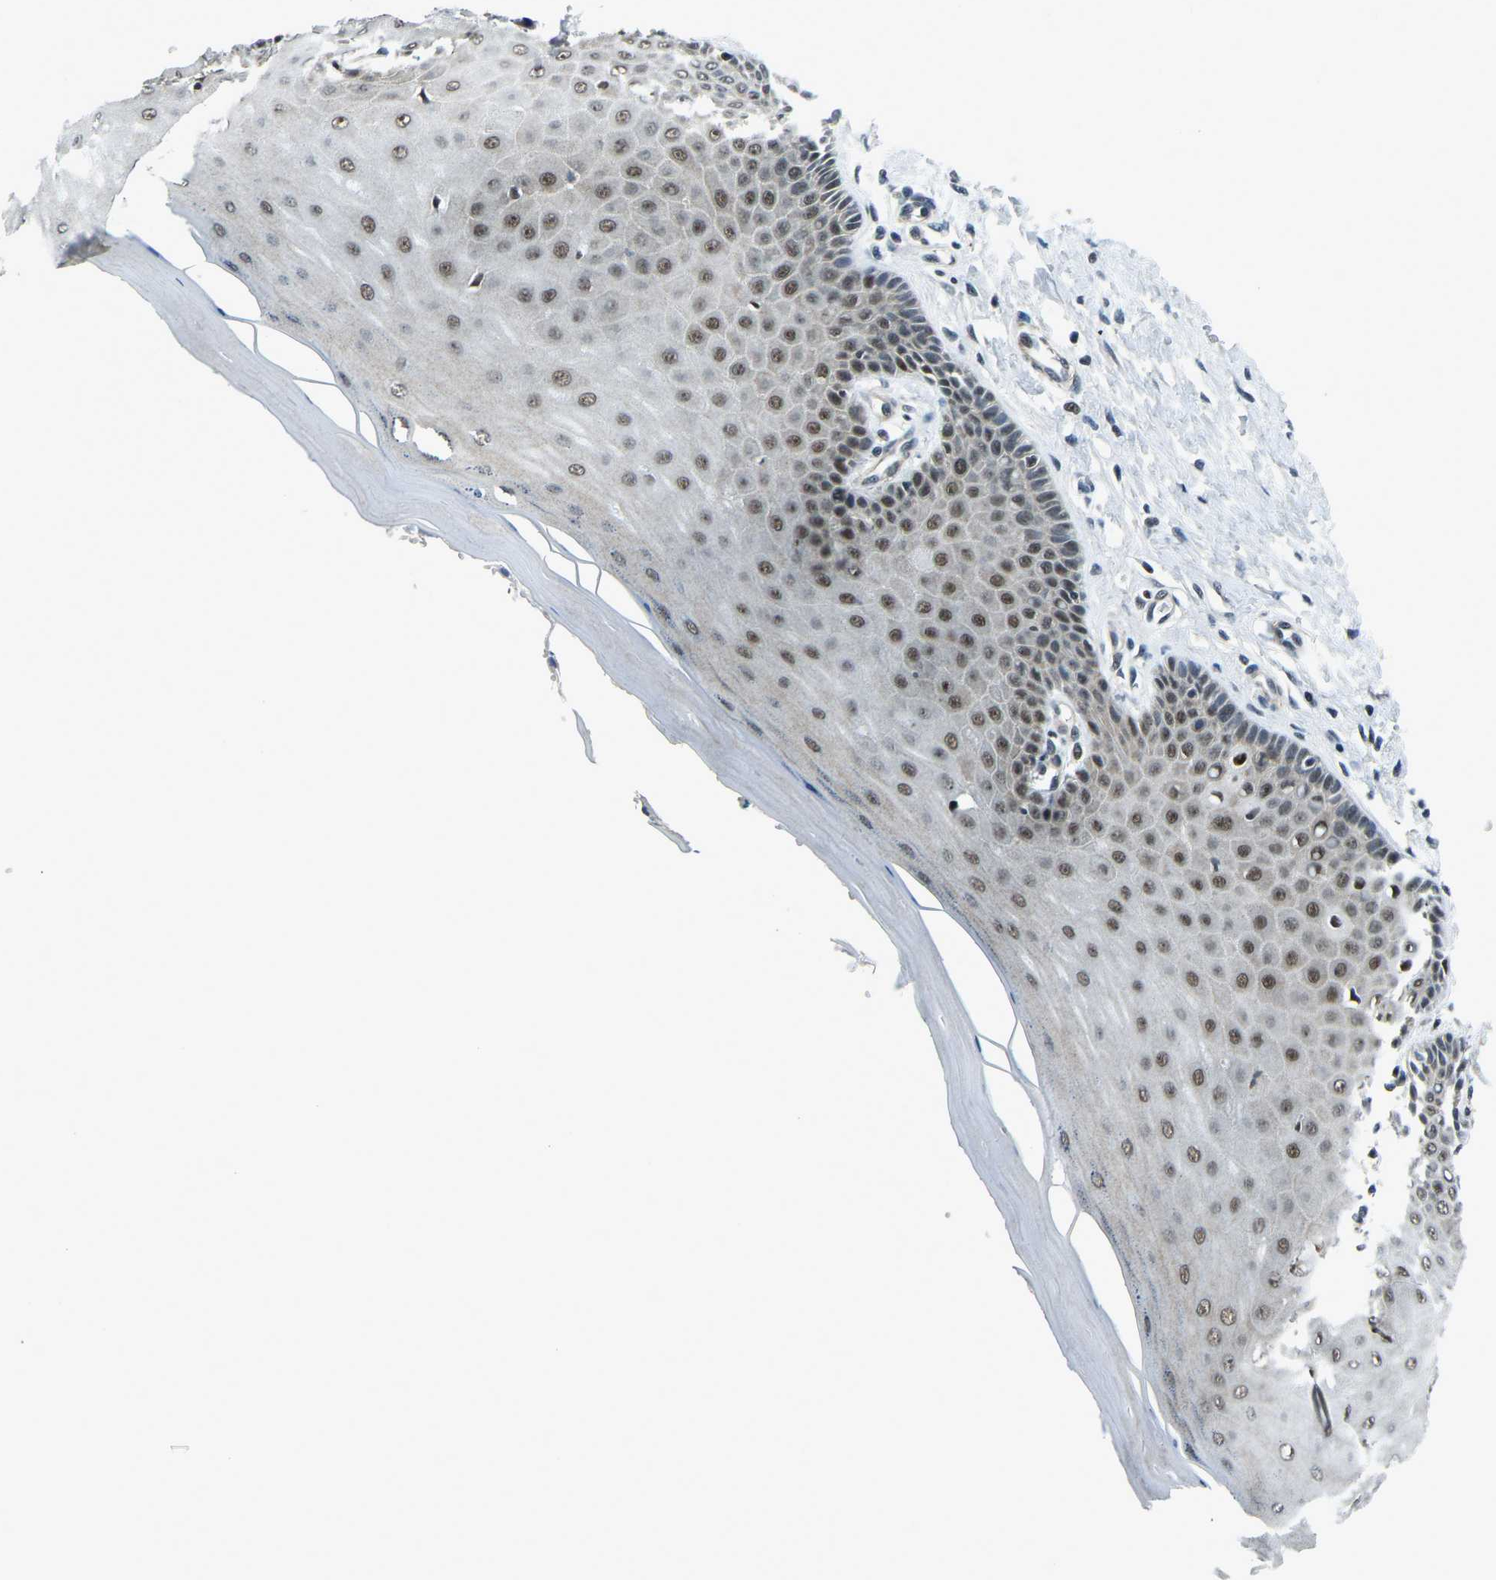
{"staining": {"intensity": "moderate", "quantity": ">75%", "location": "nuclear"}, "tissue": "cervix", "cell_type": "Glandular cells", "image_type": "normal", "snomed": [{"axis": "morphology", "description": "Normal tissue, NOS"}, {"axis": "topography", "description": "Cervix"}], "caption": "High-power microscopy captured an IHC photomicrograph of benign cervix, revealing moderate nuclear positivity in approximately >75% of glandular cells. Nuclei are stained in blue.", "gene": "PRCC", "patient": {"sex": "female", "age": 55}}